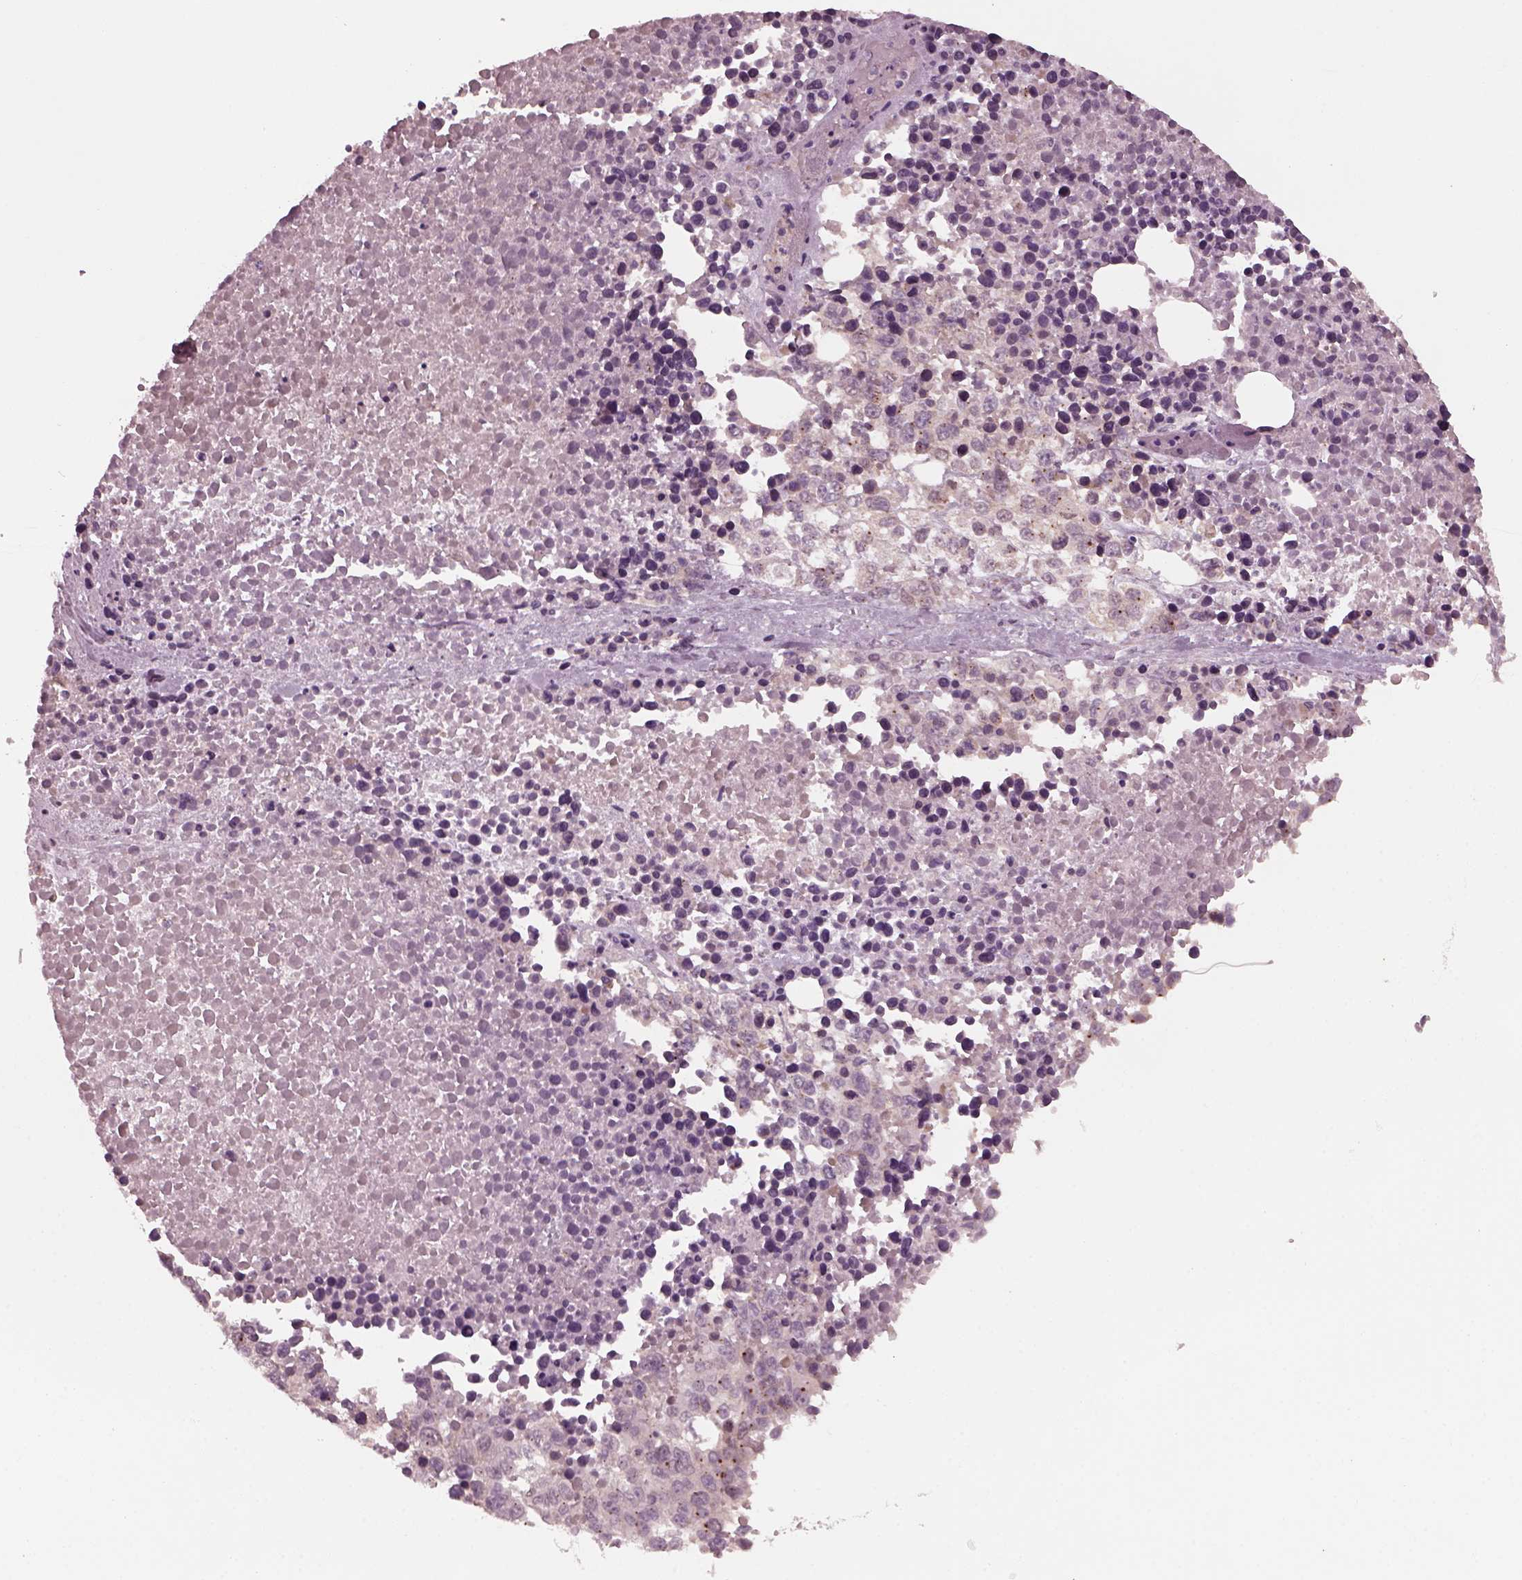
{"staining": {"intensity": "weak", "quantity": "<25%", "location": "cytoplasmic/membranous"}, "tissue": "melanoma", "cell_type": "Tumor cells", "image_type": "cancer", "snomed": [{"axis": "morphology", "description": "Malignant melanoma, Metastatic site"}, {"axis": "topography", "description": "Skin"}], "caption": "Immunohistochemical staining of human melanoma demonstrates no significant expression in tumor cells.", "gene": "SAXO1", "patient": {"sex": "male", "age": 84}}